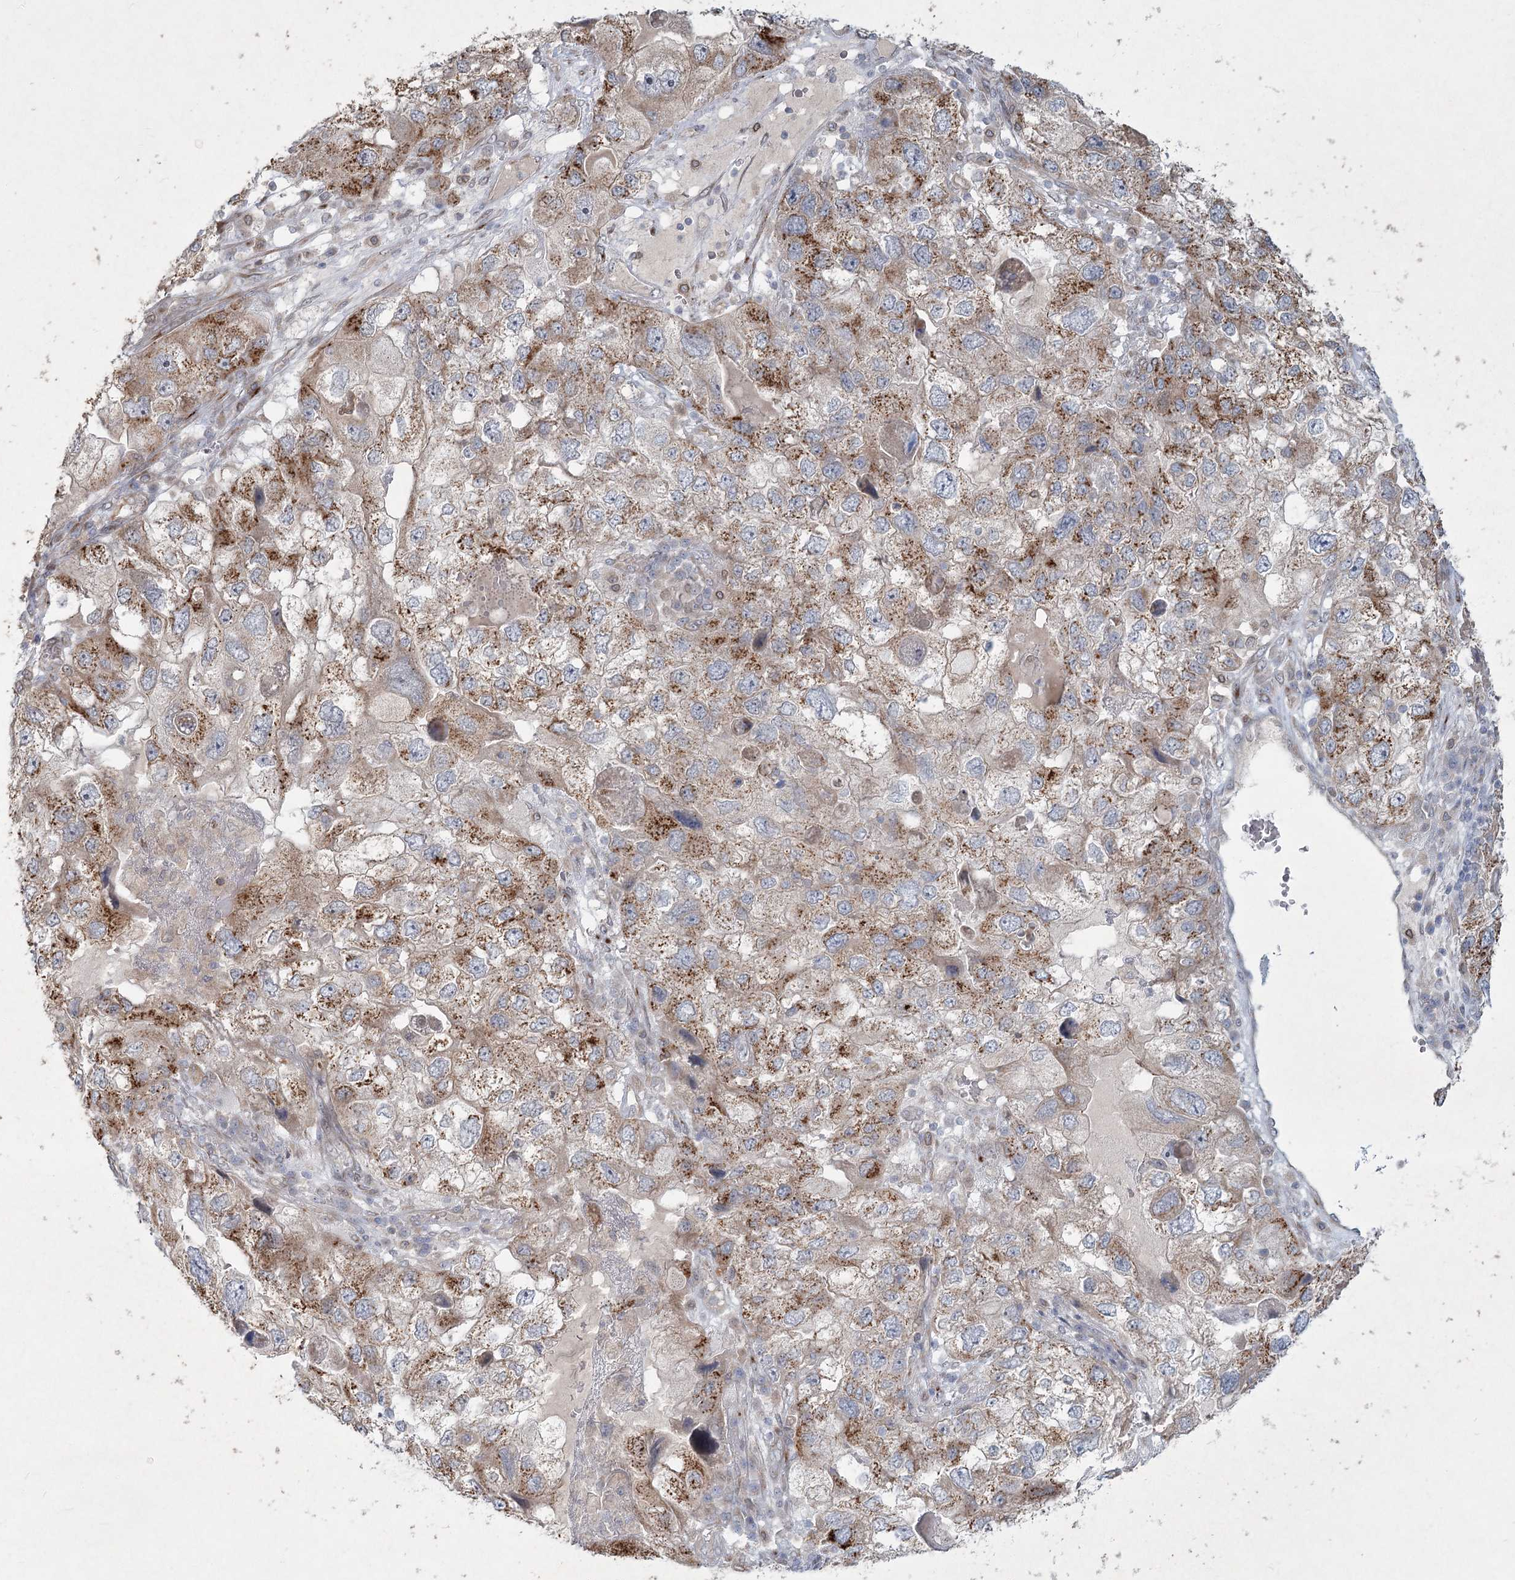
{"staining": {"intensity": "moderate", "quantity": "25%-75%", "location": "cytoplasmic/membranous"}, "tissue": "endometrial cancer", "cell_type": "Tumor cells", "image_type": "cancer", "snomed": [{"axis": "morphology", "description": "Adenocarcinoma, NOS"}, {"axis": "topography", "description": "Endometrium"}], "caption": "This is a histology image of immunohistochemistry staining of endometrial adenocarcinoma, which shows moderate staining in the cytoplasmic/membranous of tumor cells.", "gene": "LRP2BP", "patient": {"sex": "female", "age": 49}}